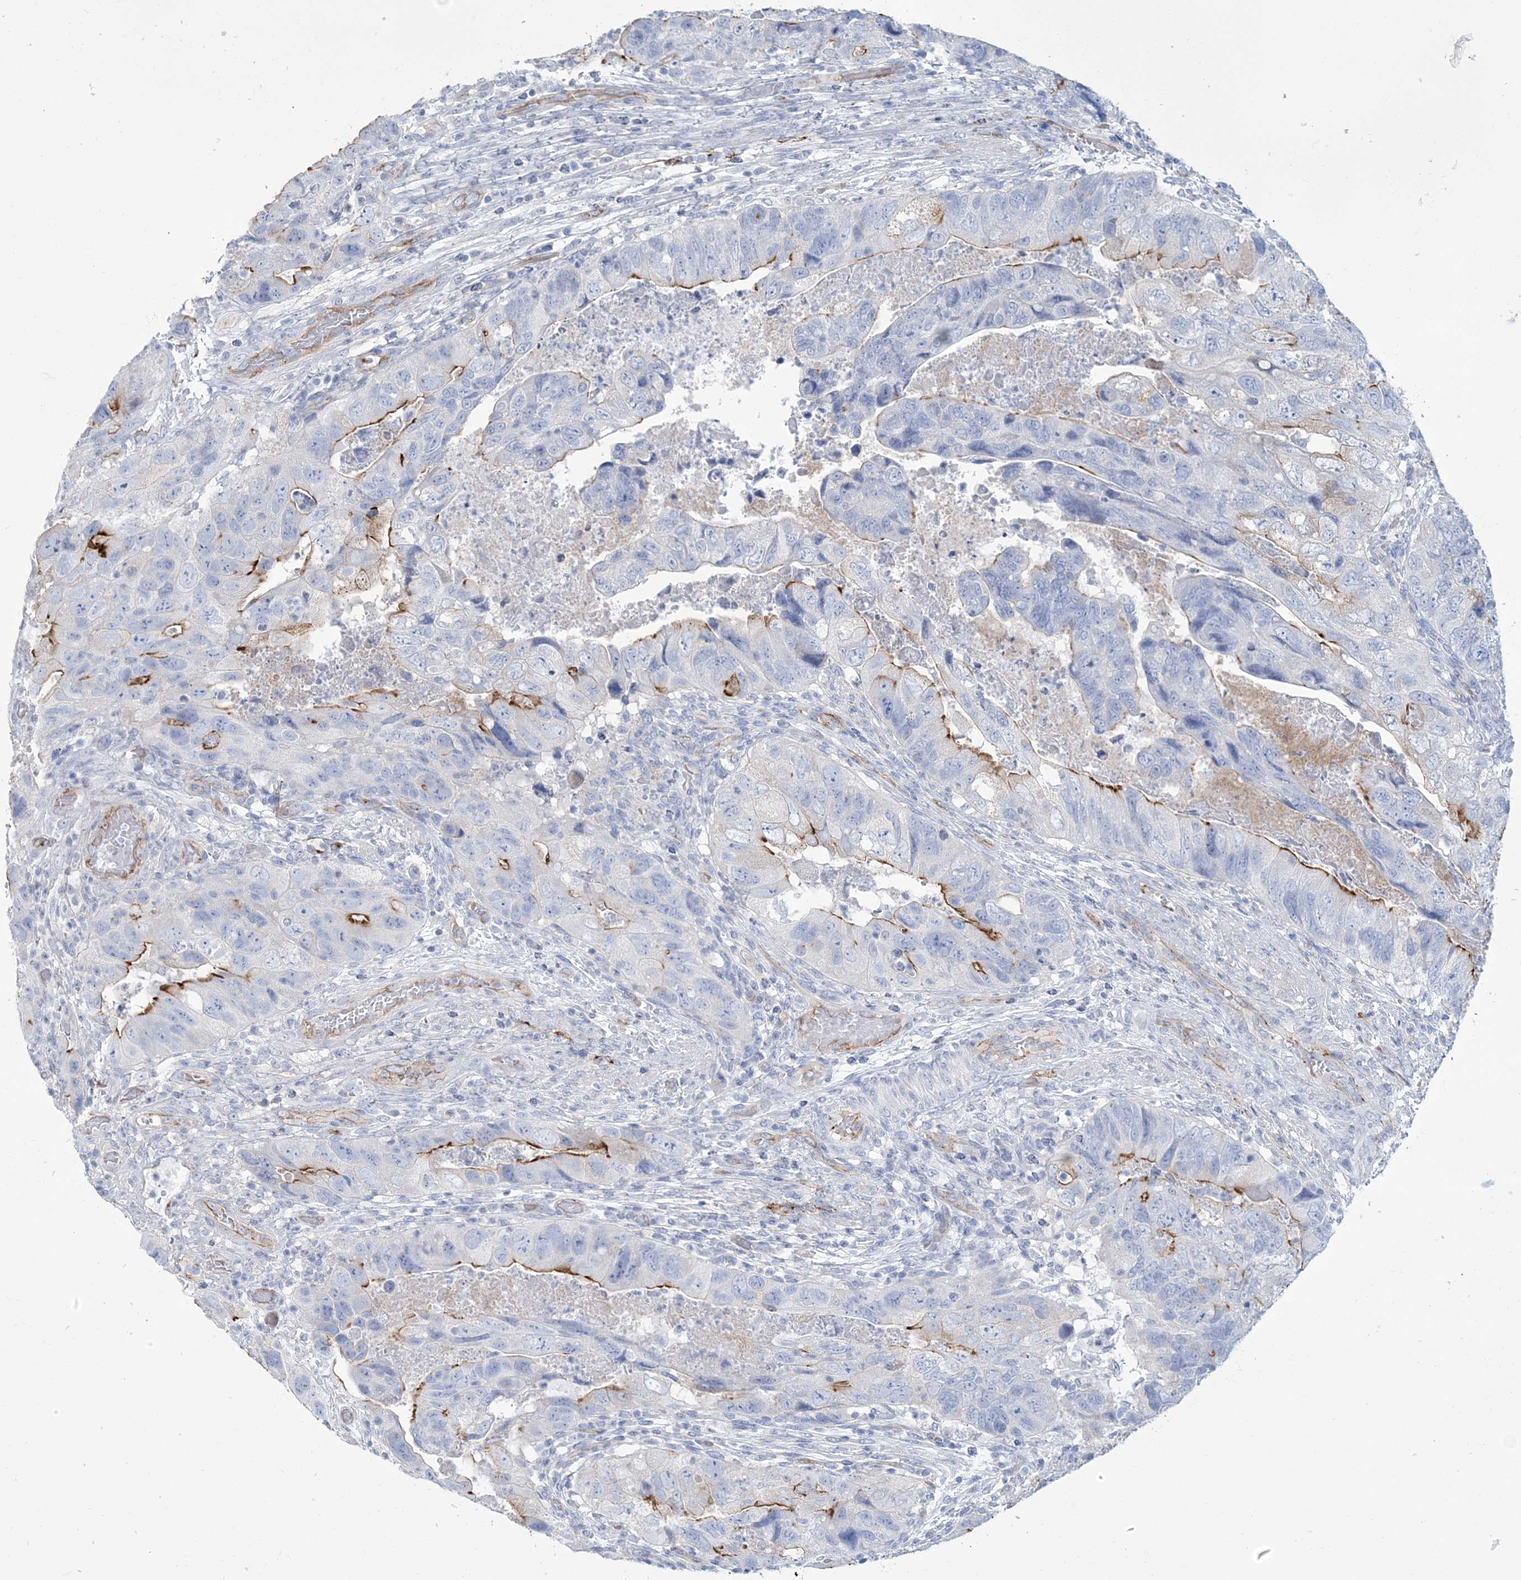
{"staining": {"intensity": "strong", "quantity": "<25%", "location": "cytoplasmic/membranous"}, "tissue": "colorectal cancer", "cell_type": "Tumor cells", "image_type": "cancer", "snomed": [{"axis": "morphology", "description": "Adenocarcinoma, NOS"}, {"axis": "topography", "description": "Rectum"}], "caption": "Human colorectal cancer (adenocarcinoma) stained with a protein marker displays strong staining in tumor cells.", "gene": "RAB11FIP5", "patient": {"sex": "male", "age": 63}}